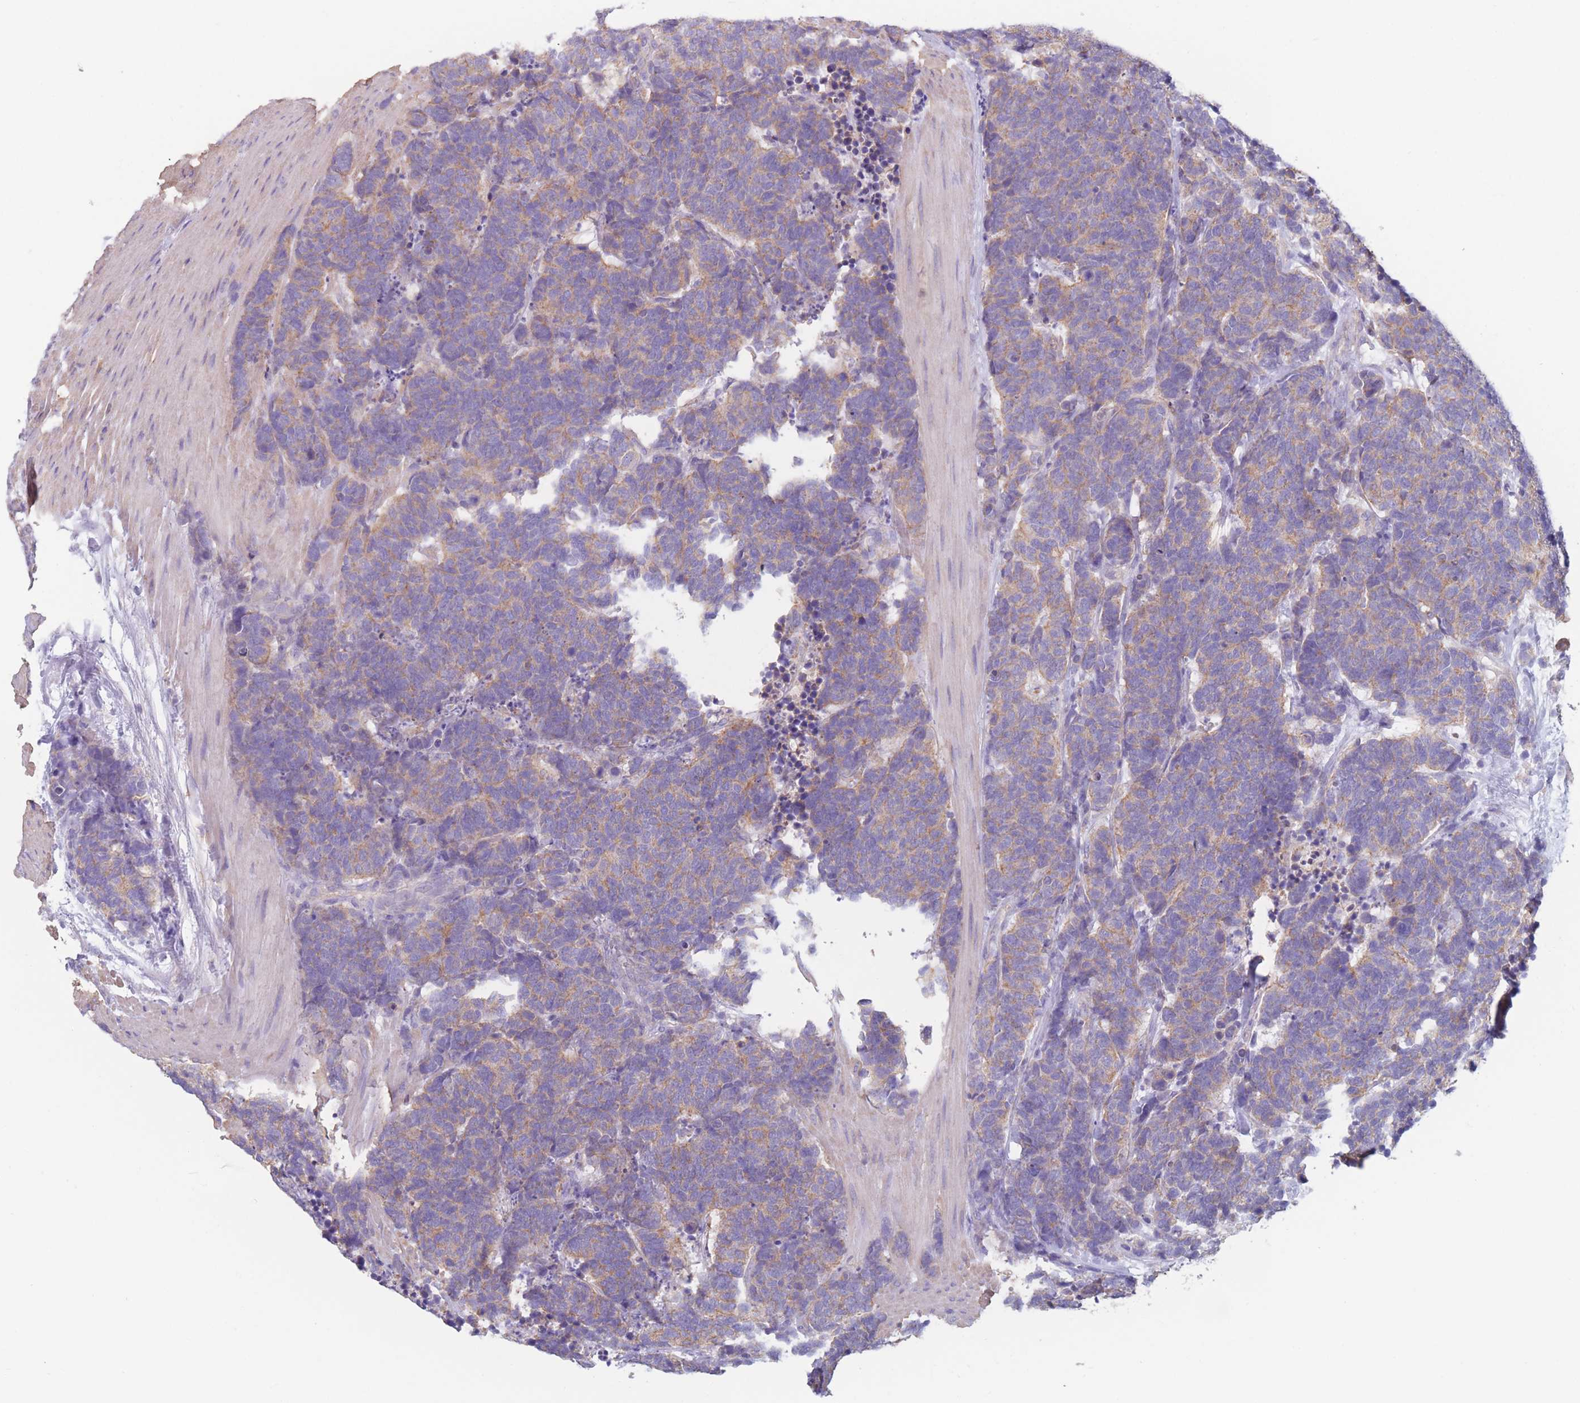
{"staining": {"intensity": "moderate", "quantity": ">75%", "location": "cytoplasmic/membranous"}, "tissue": "carcinoid", "cell_type": "Tumor cells", "image_type": "cancer", "snomed": [{"axis": "morphology", "description": "Carcinoma, NOS"}, {"axis": "morphology", "description": "Carcinoid, malignant, NOS"}, {"axis": "topography", "description": "Urinary bladder"}], "caption": "Human carcinoma stained with a brown dye exhibits moderate cytoplasmic/membranous positive positivity in about >75% of tumor cells.", "gene": "ADH1A", "patient": {"sex": "male", "age": 57}}